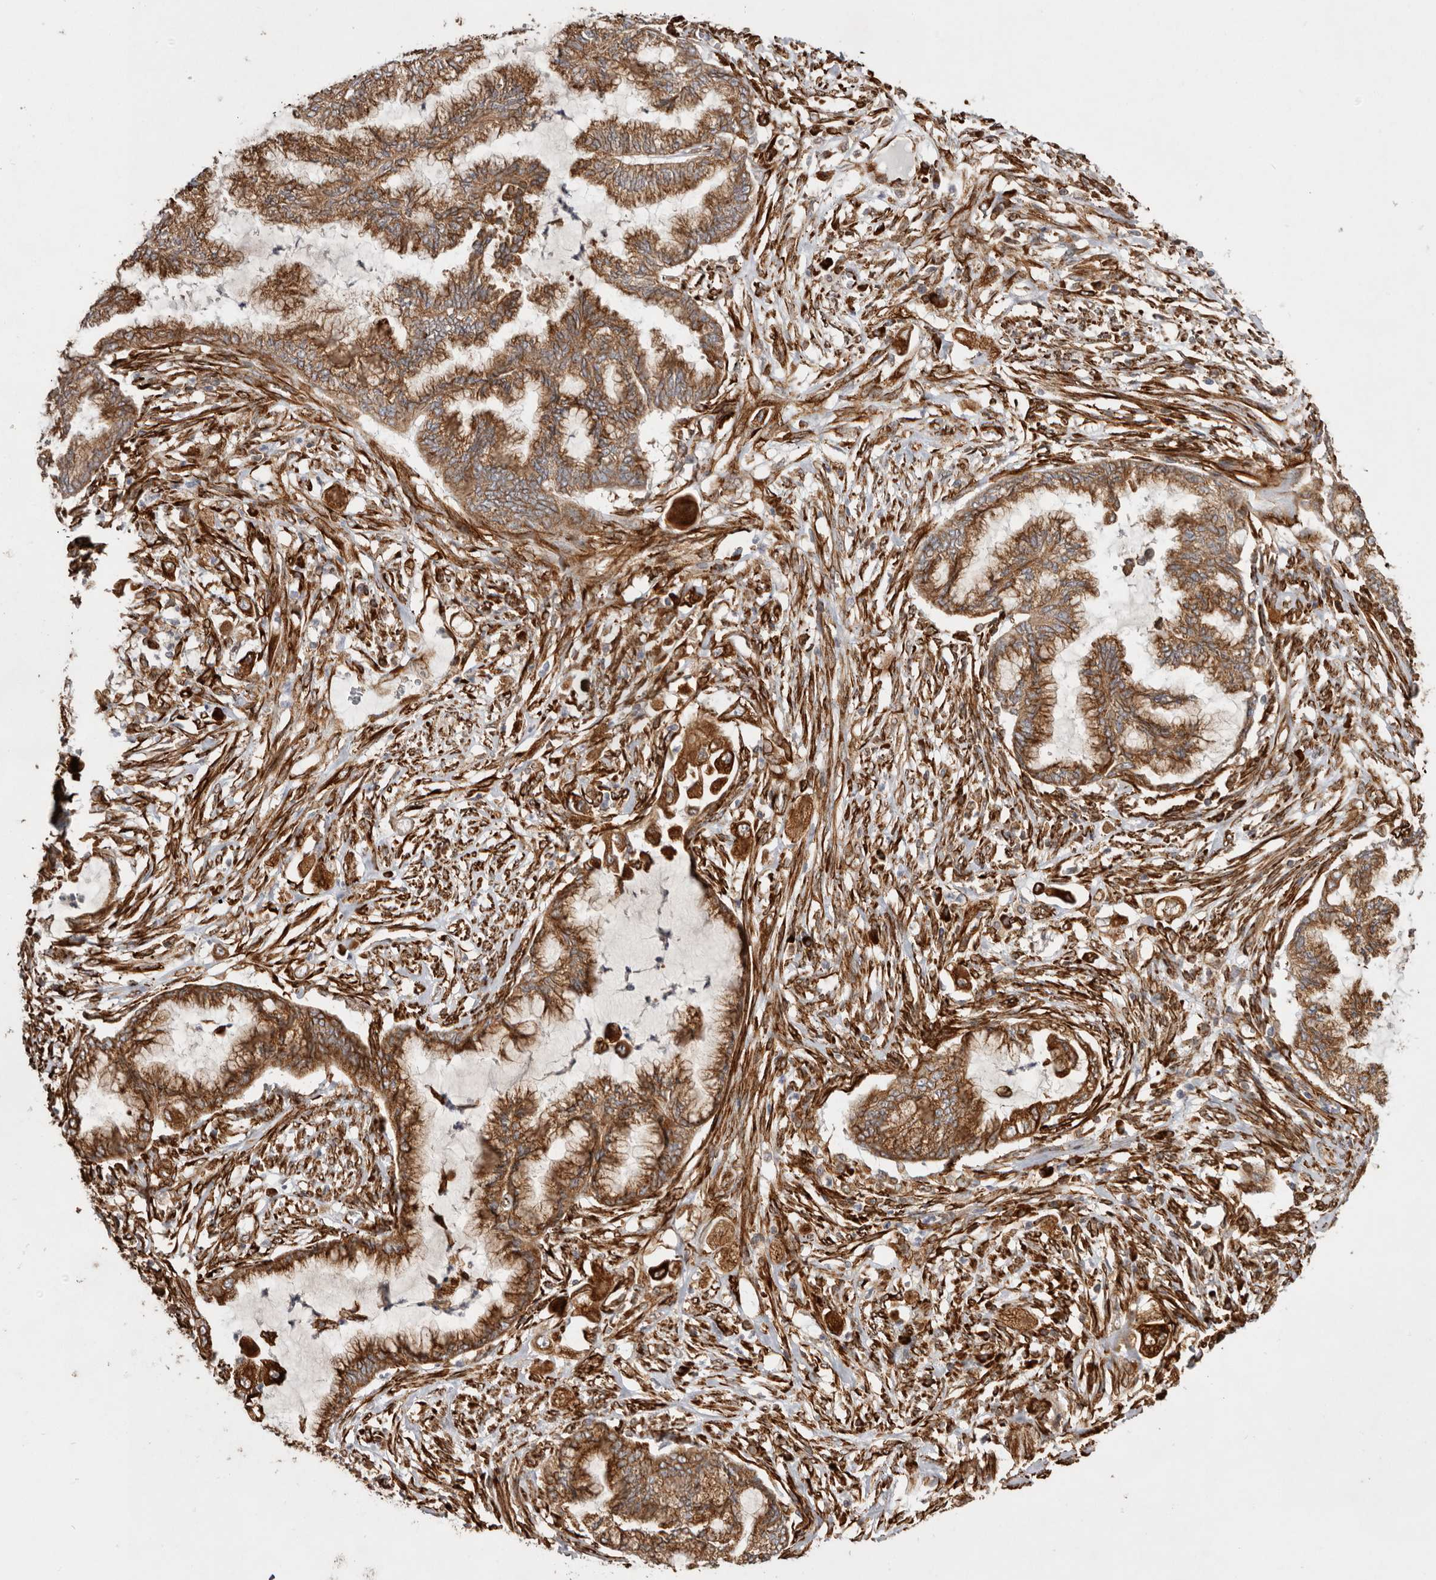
{"staining": {"intensity": "moderate", "quantity": ">75%", "location": "cytoplasmic/membranous"}, "tissue": "endometrial cancer", "cell_type": "Tumor cells", "image_type": "cancer", "snomed": [{"axis": "morphology", "description": "Adenocarcinoma, NOS"}, {"axis": "topography", "description": "Endometrium"}], "caption": "The immunohistochemical stain labels moderate cytoplasmic/membranous expression in tumor cells of endometrial cancer (adenocarcinoma) tissue.", "gene": "WDTC1", "patient": {"sex": "female", "age": 86}}